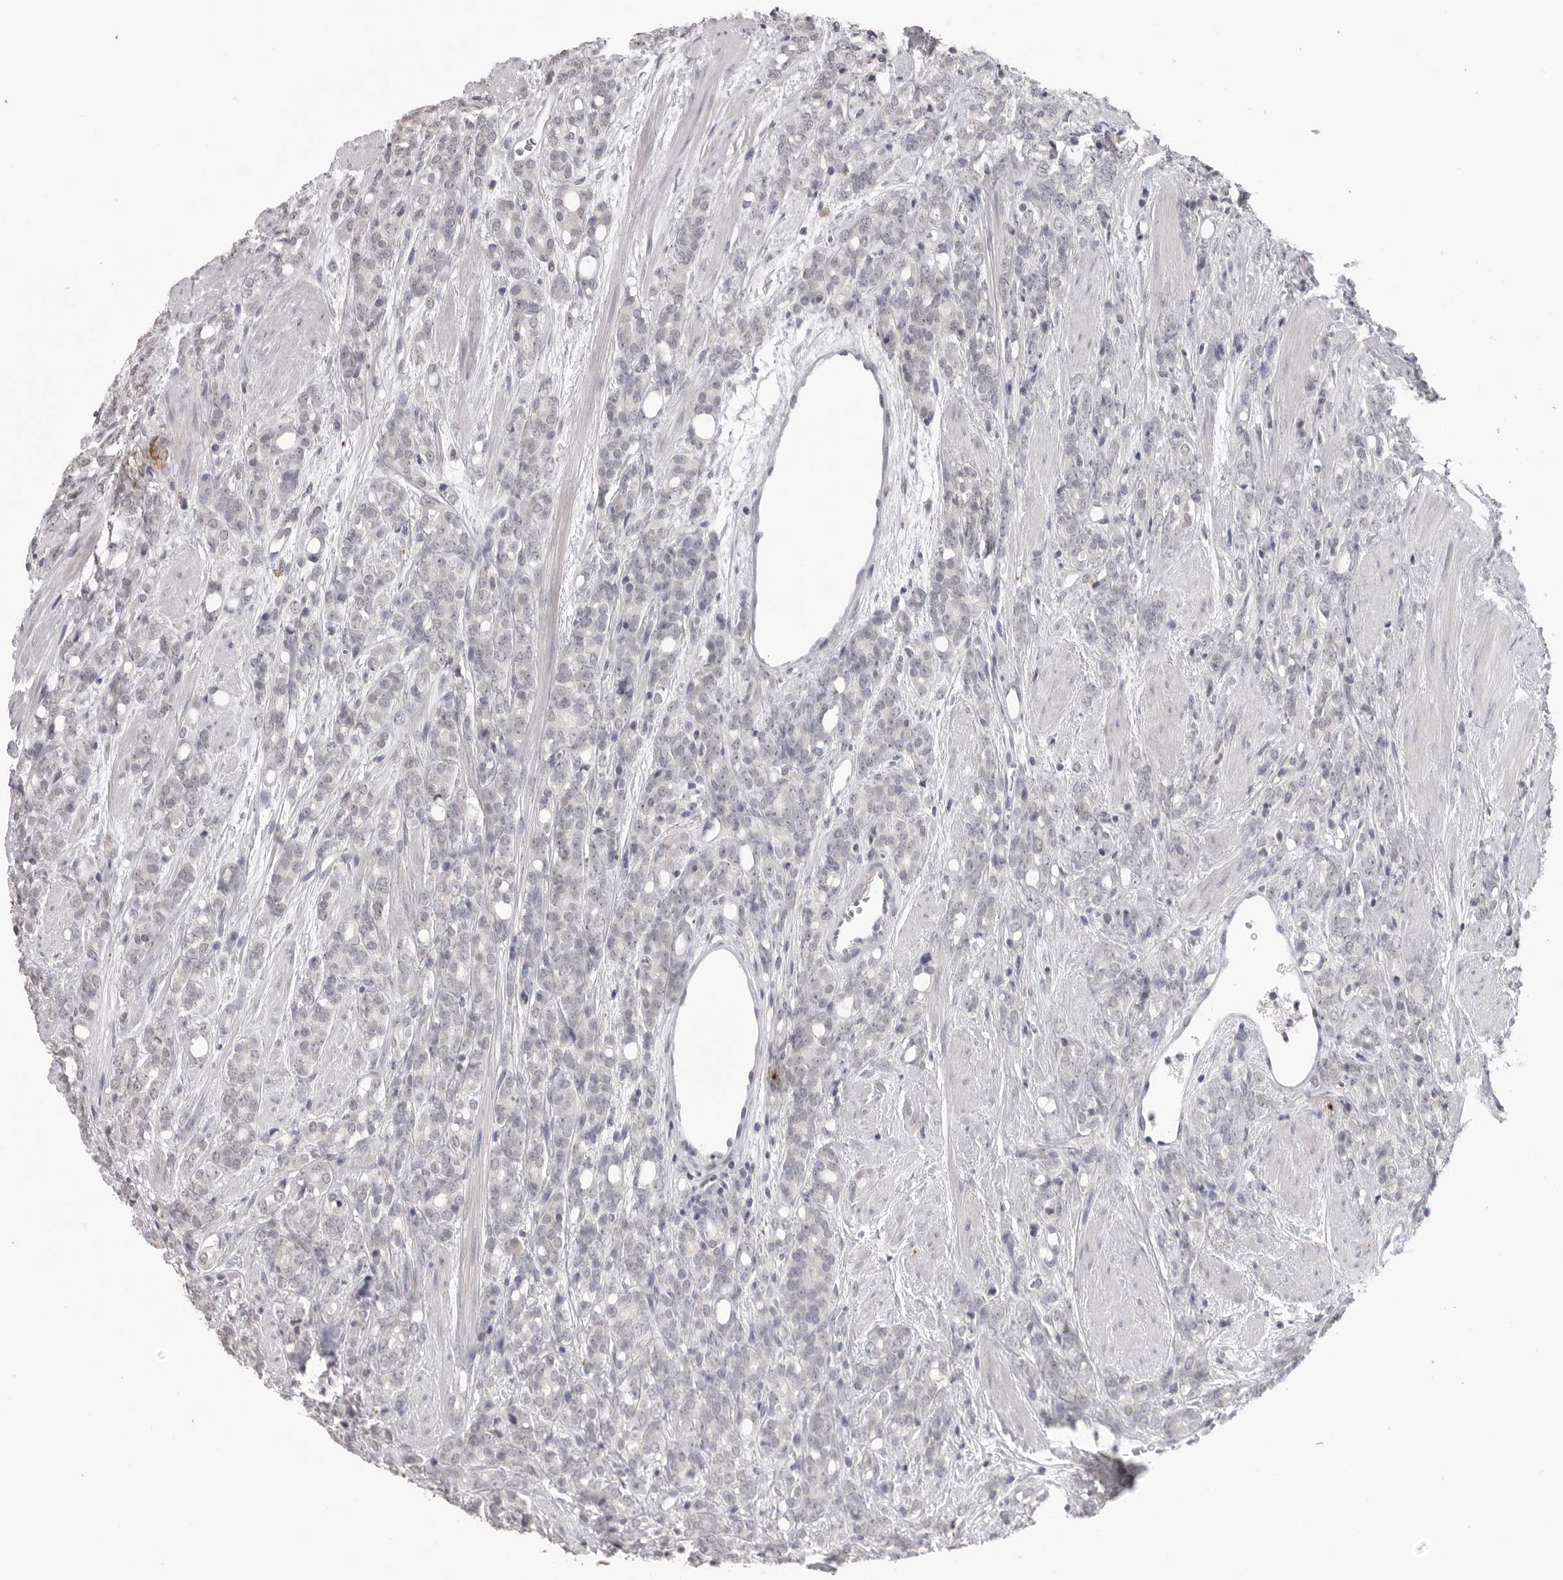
{"staining": {"intensity": "negative", "quantity": "none", "location": "none"}, "tissue": "prostate cancer", "cell_type": "Tumor cells", "image_type": "cancer", "snomed": [{"axis": "morphology", "description": "Adenocarcinoma, High grade"}, {"axis": "topography", "description": "Prostate"}], "caption": "High magnification brightfield microscopy of adenocarcinoma (high-grade) (prostate) stained with DAB (brown) and counterstained with hematoxylin (blue): tumor cells show no significant staining. (DAB (3,3'-diaminobenzidine) immunohistochemistry, high magnification).", "gene": "PRSS1", "patient": {"sex": "male", "age": 62}}